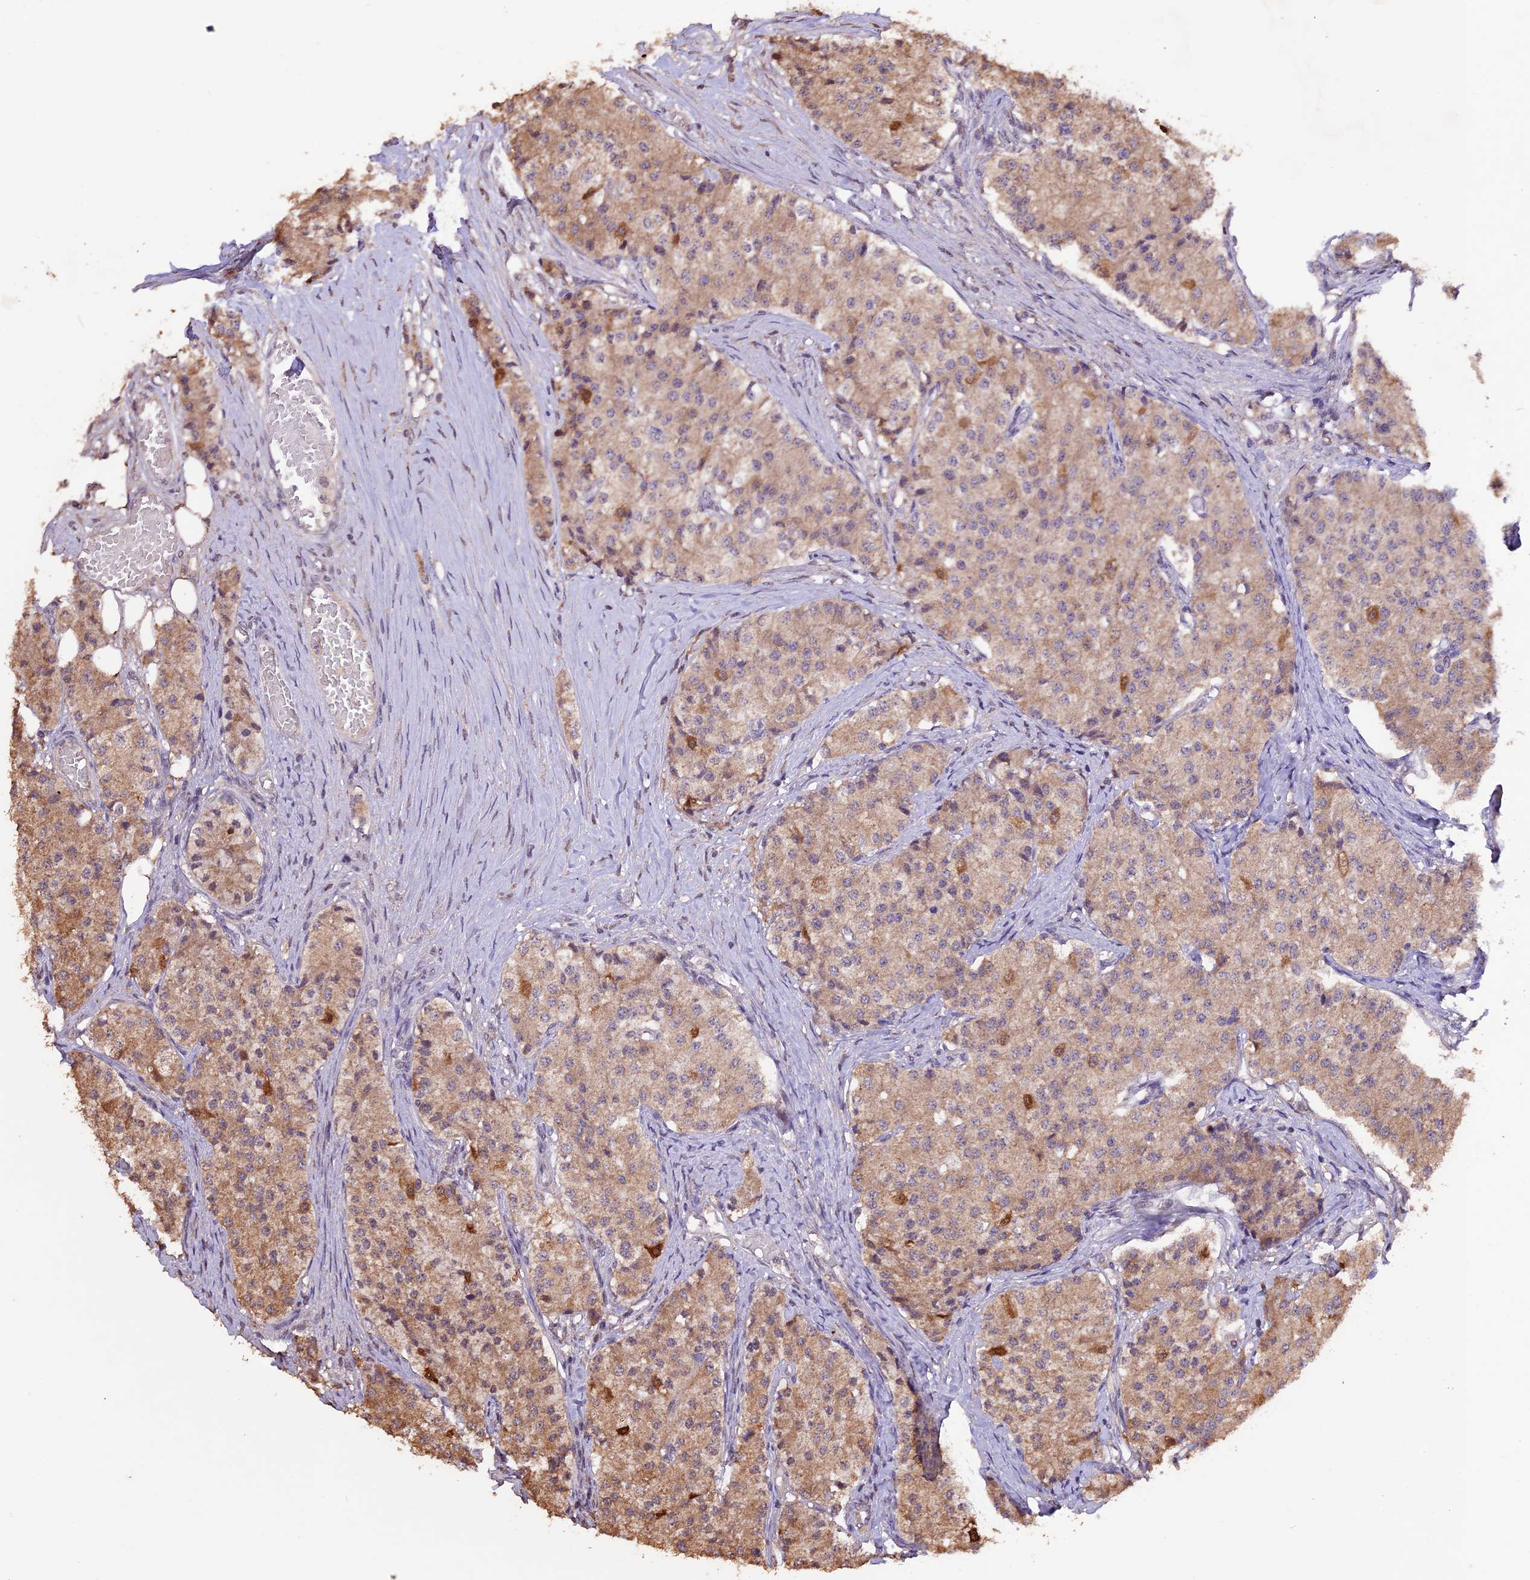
{"staining": {"intensity": "moderate", "quantity": "<25%", "location": "cytoplasmic/membranous"}, "tissue": "carcinoid", "cell_type": "Tumor cells", "image_type": "cancer", "snomed": [{"axis": "morphology", "description": "Carcinoid, malignant, NOS"}, {"axis": "topography", "description": "Colon"}], "caption": "IHC (DAB) staining of carcinoid (malignant) shows moderate cytoplasmic/membranous protein expression in about <25% of tumor cells.", "gene": "DIS3L", "patient": {"sex": "female", "age": 52}}